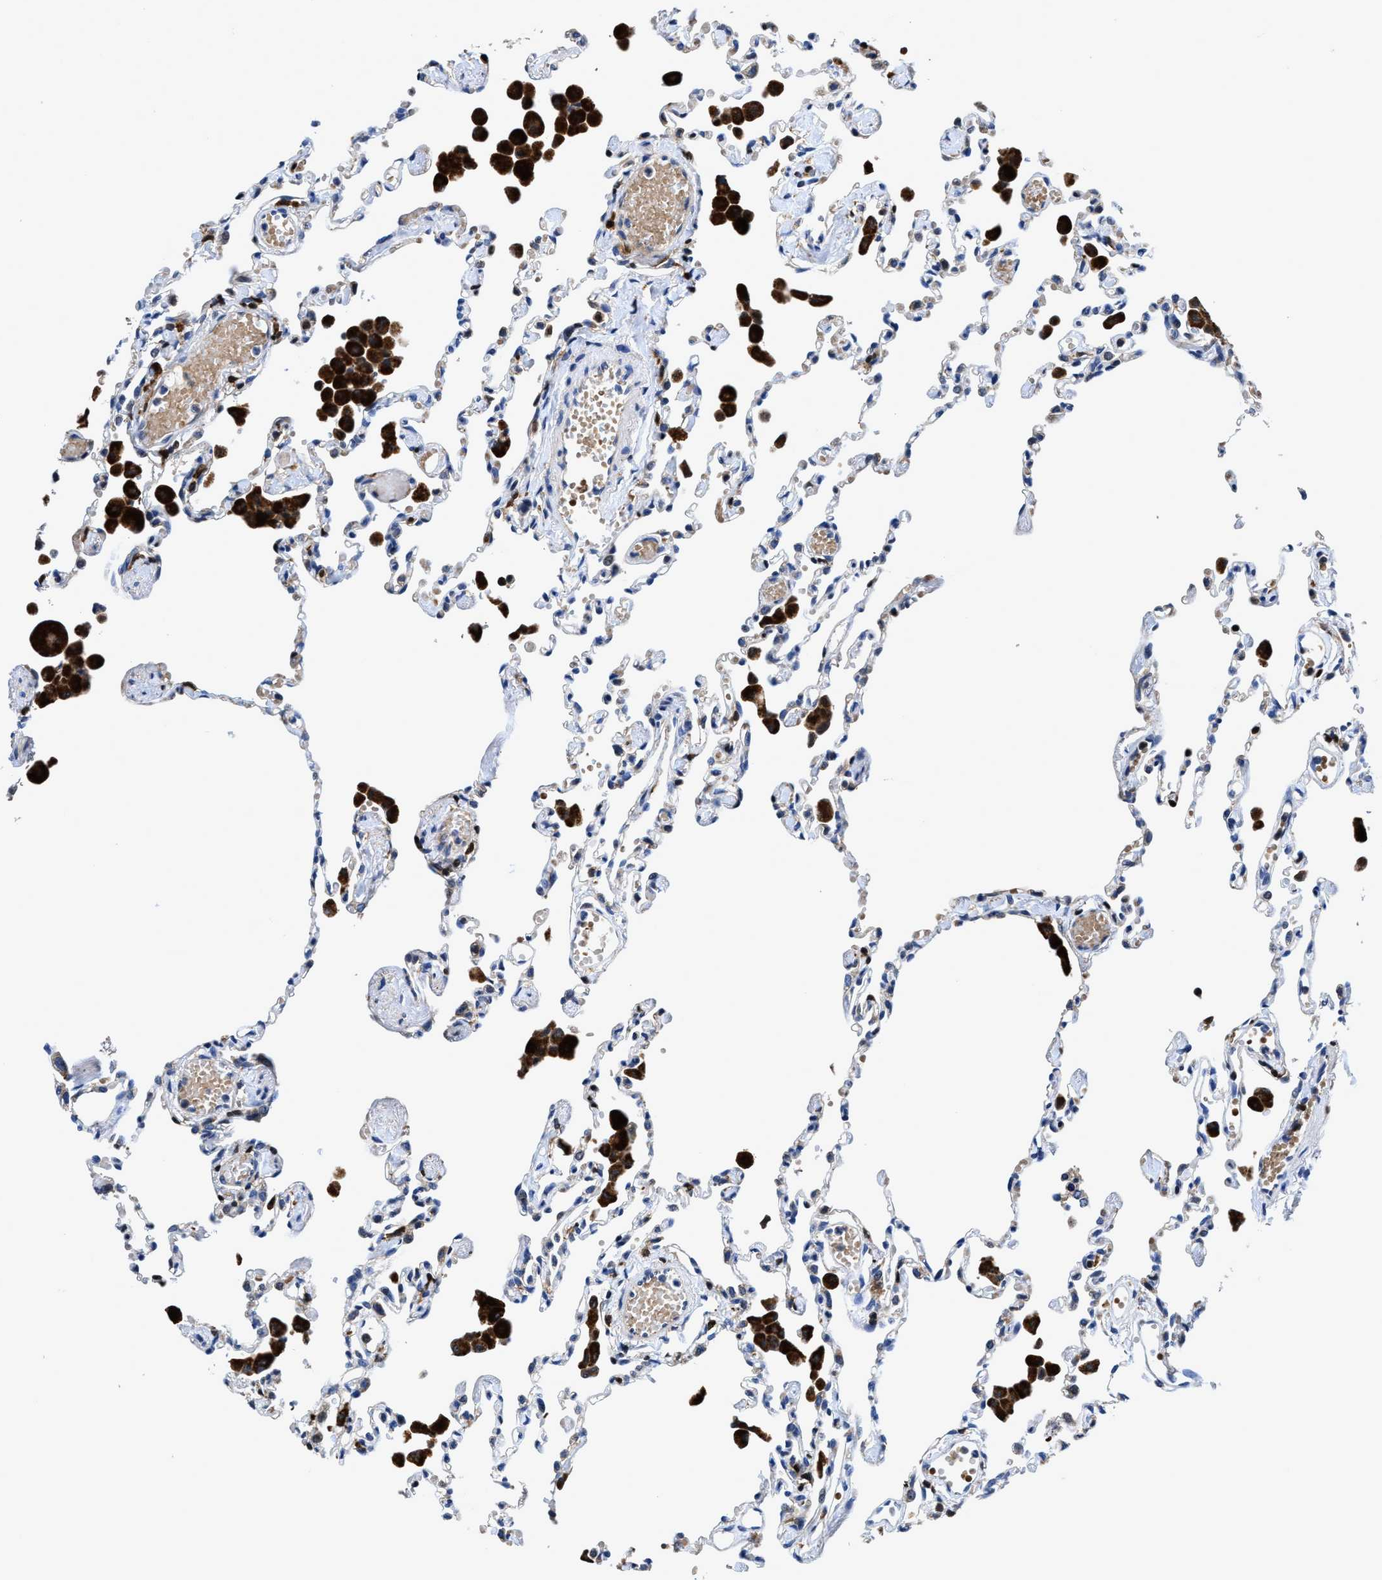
{"staining": {"intensity": "moderate", "quantity": "<25%", "location": "cytoplasmic/membranous"}, "tissue": "lung", "cell_type": "Alveolar cells", "image_type": "normal", "snomed": [{"axis": "morphology", "description": "Normal tissue, NOS"}, {"axis": "topography", "description": "Bronchus"}, {"axis": "topography", "description": "Lung"}], "caption": "Protein staining demonstrates moderate cytoplasmic/membranous positivity in approximately <25% of alveolar cells in unremarkable lung.", "gene": "RGS10", "patient": {"sex": "female", "age": 49}}